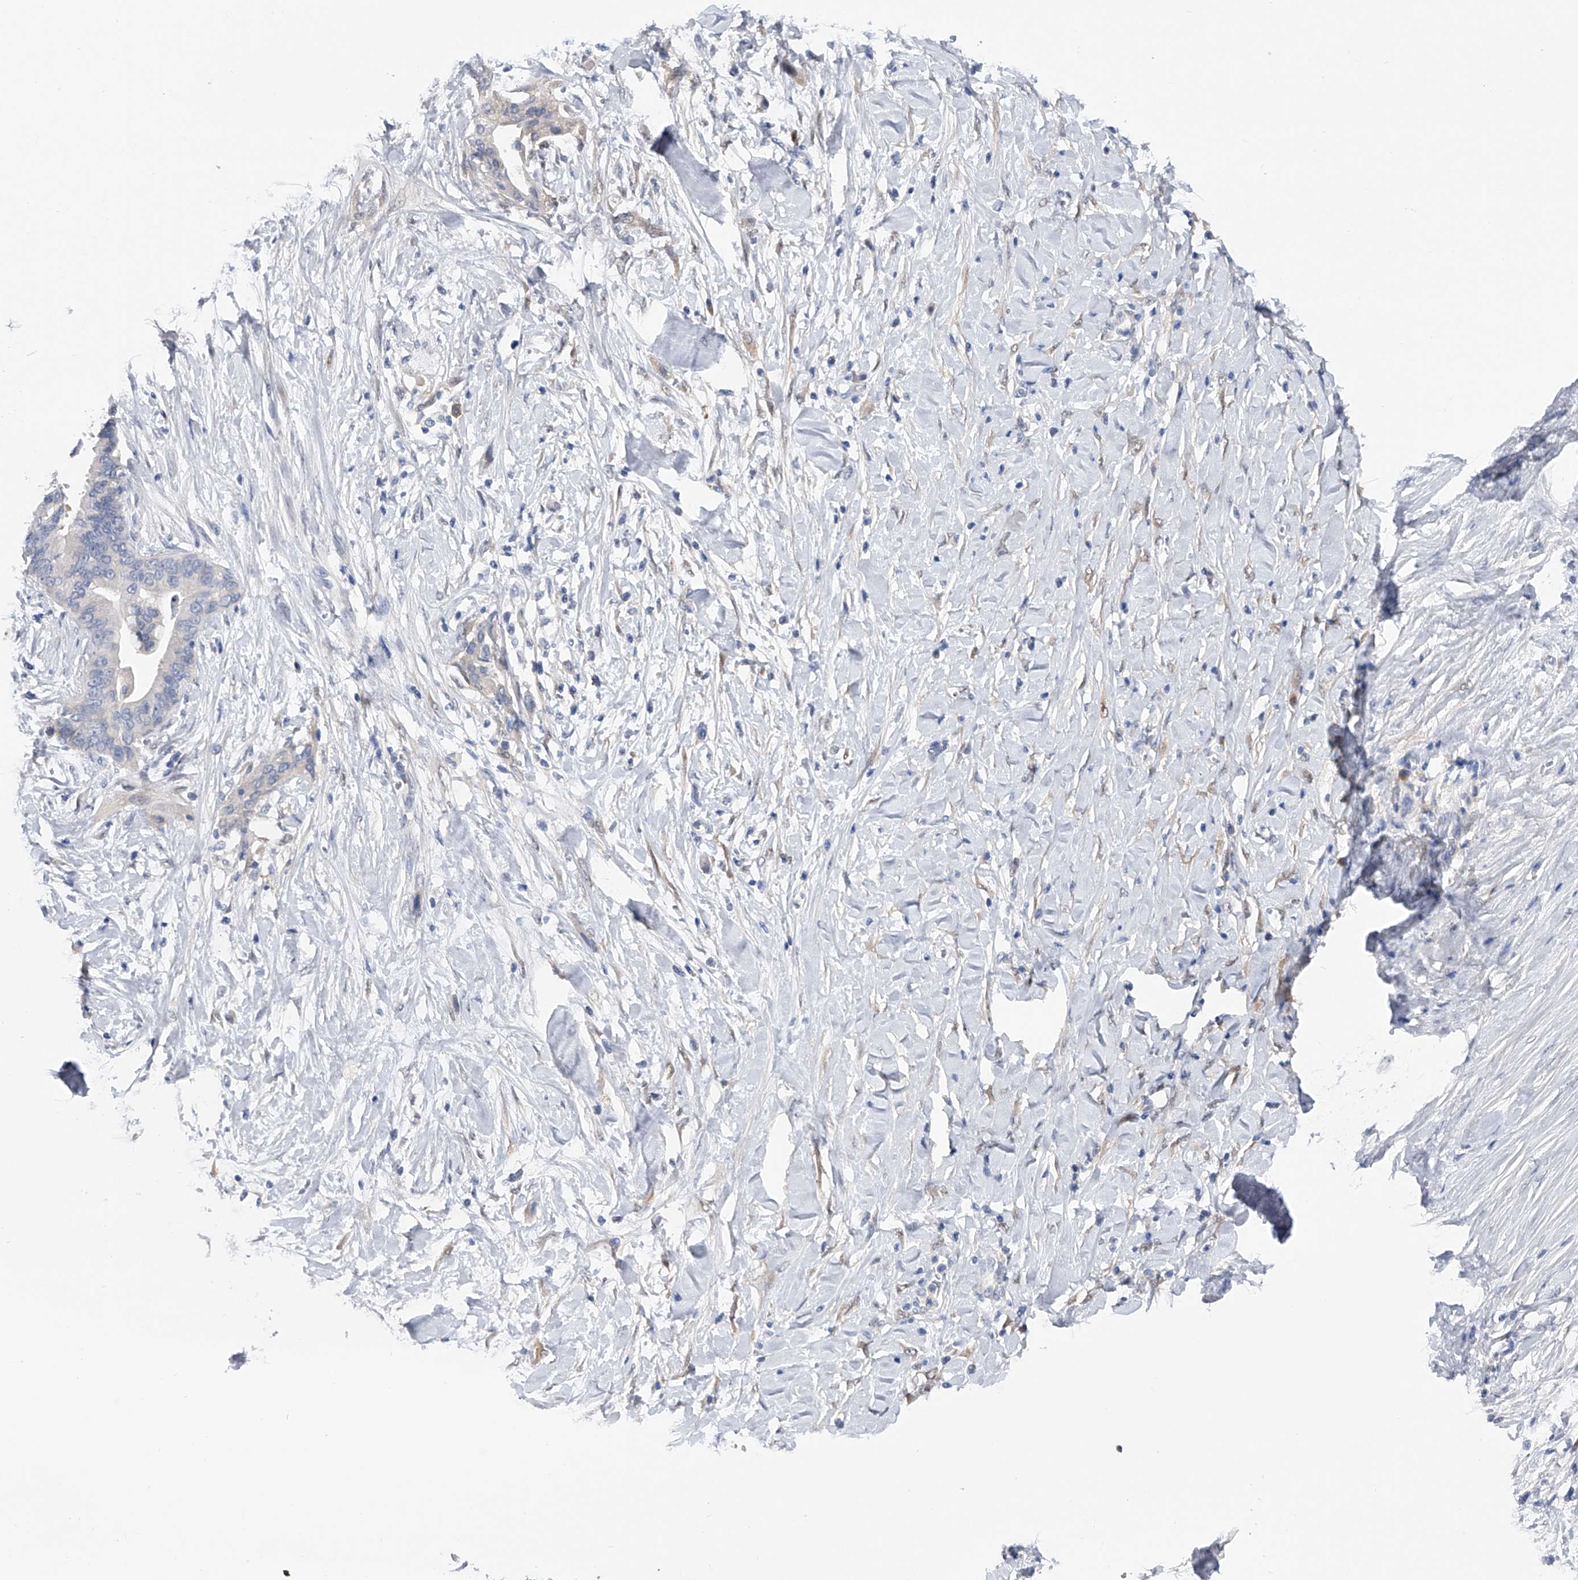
{"staining": {"intensity": "negative", "quantity": "none", "location": "none"}, "tissue": "pancreatic cancer", "cell_type": "Tumor cells", "image_type": "cancer", "snomed": [{"axis": "morphology", "description": "Normal tissue, NOS"}, {"axis": "morphology", "description": "Adenocarcinoma, NOS"}, {"axis": "topography", "description": "Pancreas"}, {"axis": "topography", "description": "Peripheral nerve tissue"}], "caption": "Micrograph shows no significant protein expression in tumor cells of pancreatic cancer (adenocarcinoma). (DAB (3,3'-diaminobenzidine) IHC with hematoxylin counter stain).", "gene": "PGM3", "patient": {"sex": "male", "age": 59}}